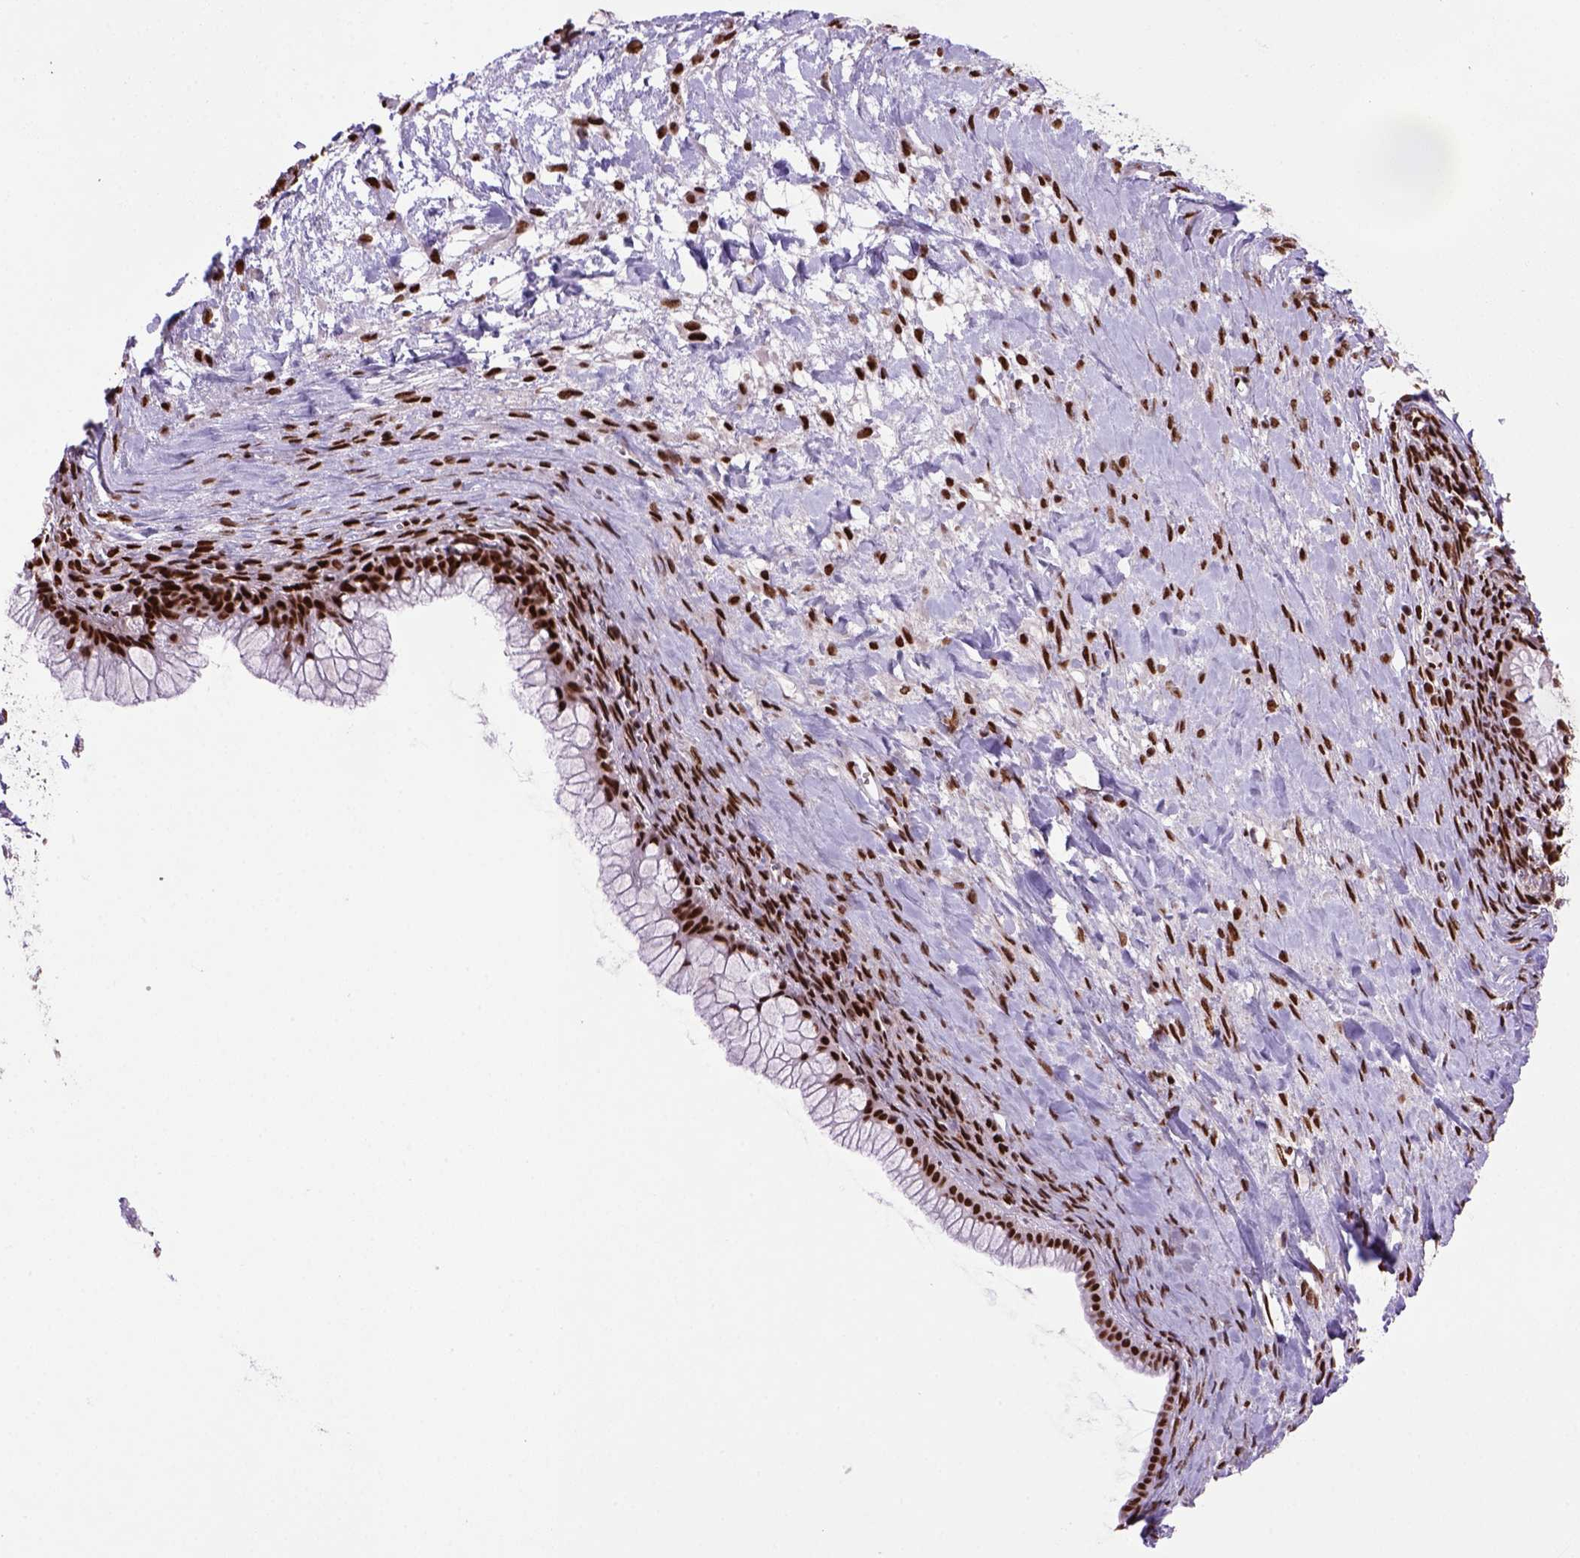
{"staining": {"intensity": "strong", "quantity": ">75%", "location": "nuclear"}, "tissue": "ovarian cancer", "cell_type": "Tumor cells", "image_type": "cancer", "snomed": [{"axis": "morphology", "description": "Cystadenocarcinoma, mucinous, NOS"}, {"axis": "topography", "description": "Ovary"}], "caption": "Strong nuclear staining for a protein is appreciated in approximately >75% of tumor cells of ovarian mucinous cystadenocarcinoma using IHC.", "gene": "NSMCE2", "patient": {"sex": "female", "age": 41}}